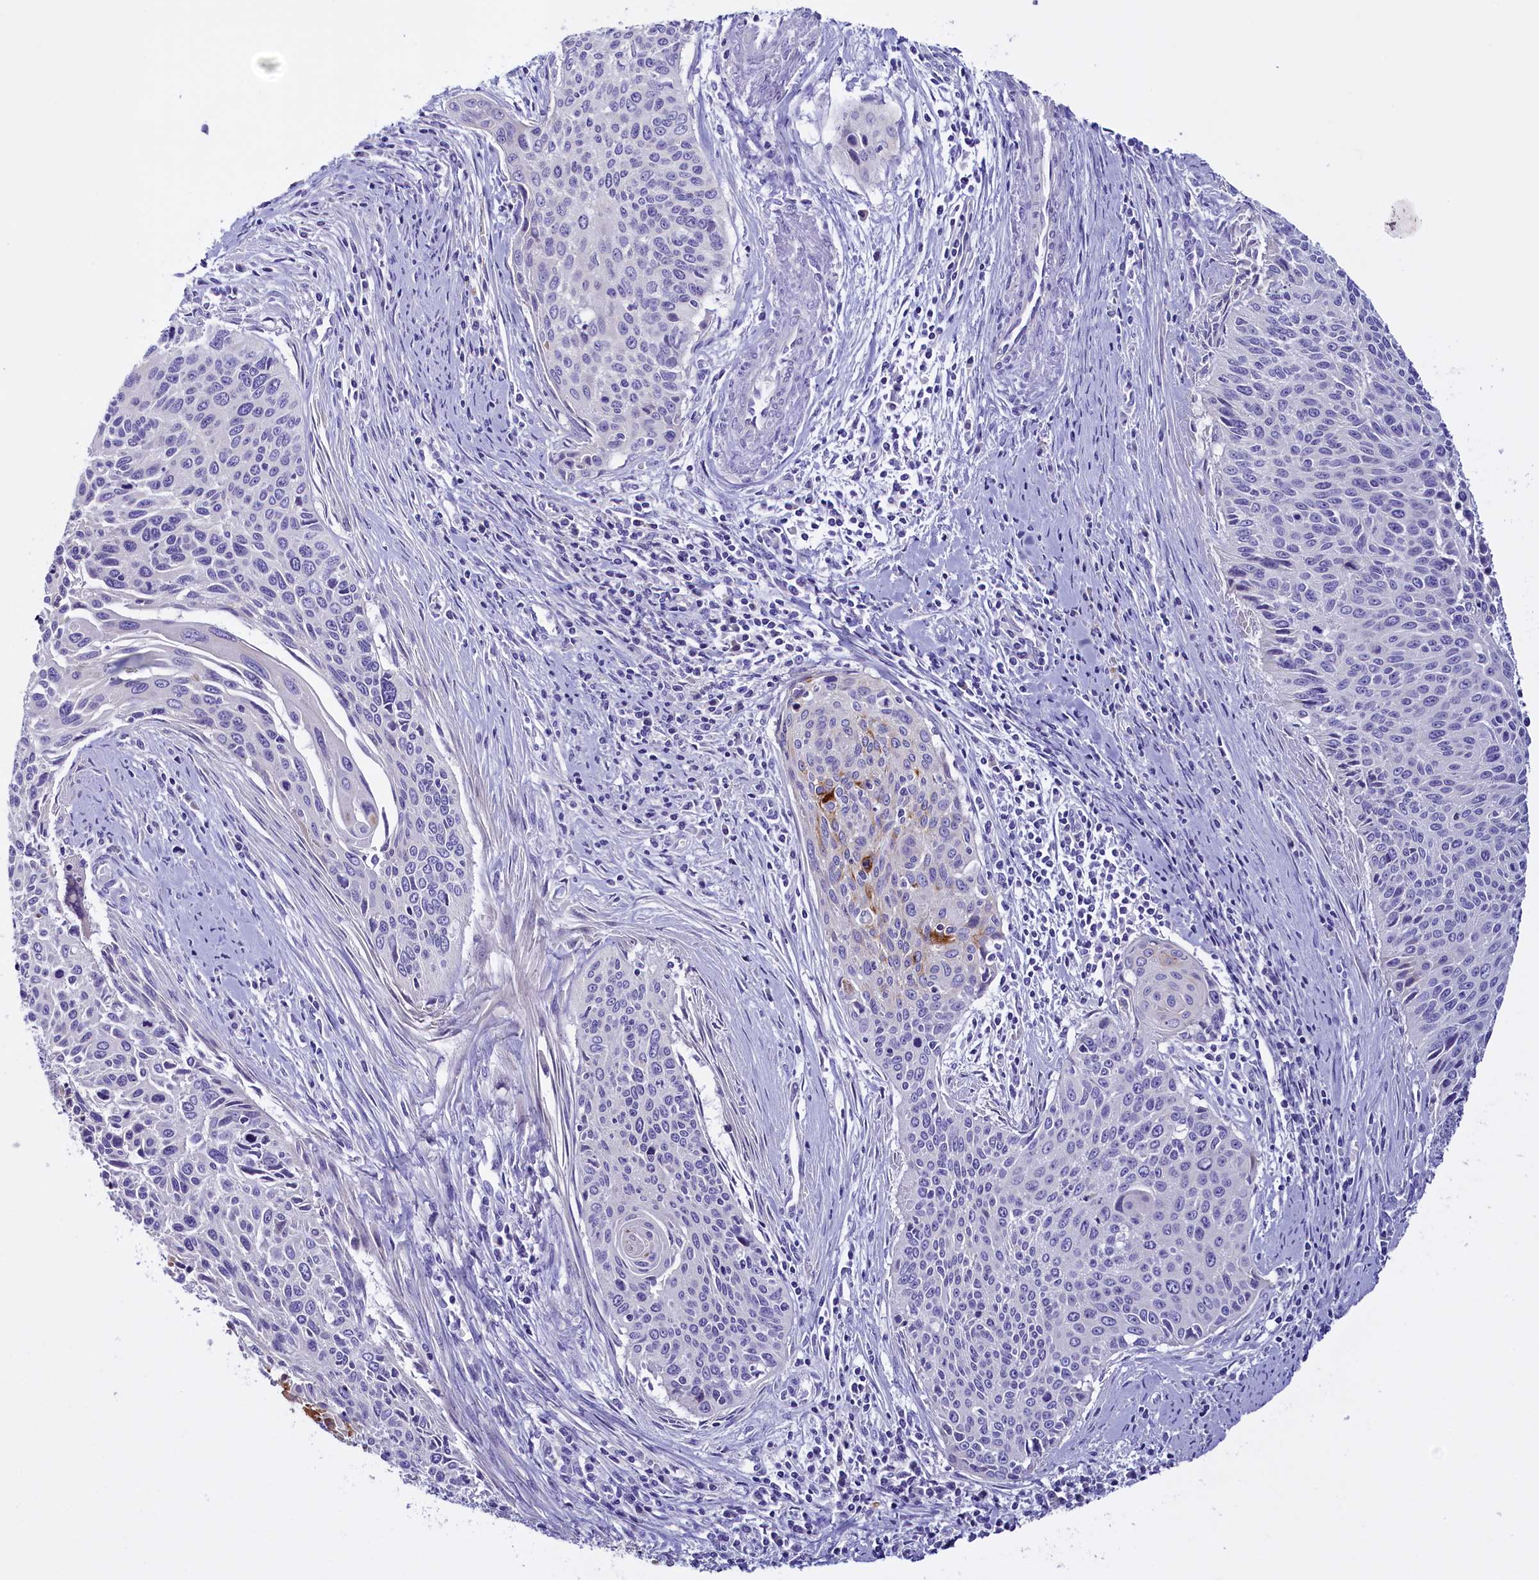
{"staining": {"intensity": "negative", "quantity": "none", "location": "none"}, "tissue": "cervical cancer", "cell_type": "Tumor cells", "image_type": "cancer", "snomed": [{"axis": "morphology", "description": "Squamous cell carcinoma, NOS"}, {"axis": "topography", "description": "Cervix"}], "caption": "DAB (3,3'-diaminobenzidine) immunohistochemical staining of human cervical squamous cell carcinoma reveals no significant staining in tumor cells.", "gene": "RTTN", "patient": {"sex": "female", "age": 55}}